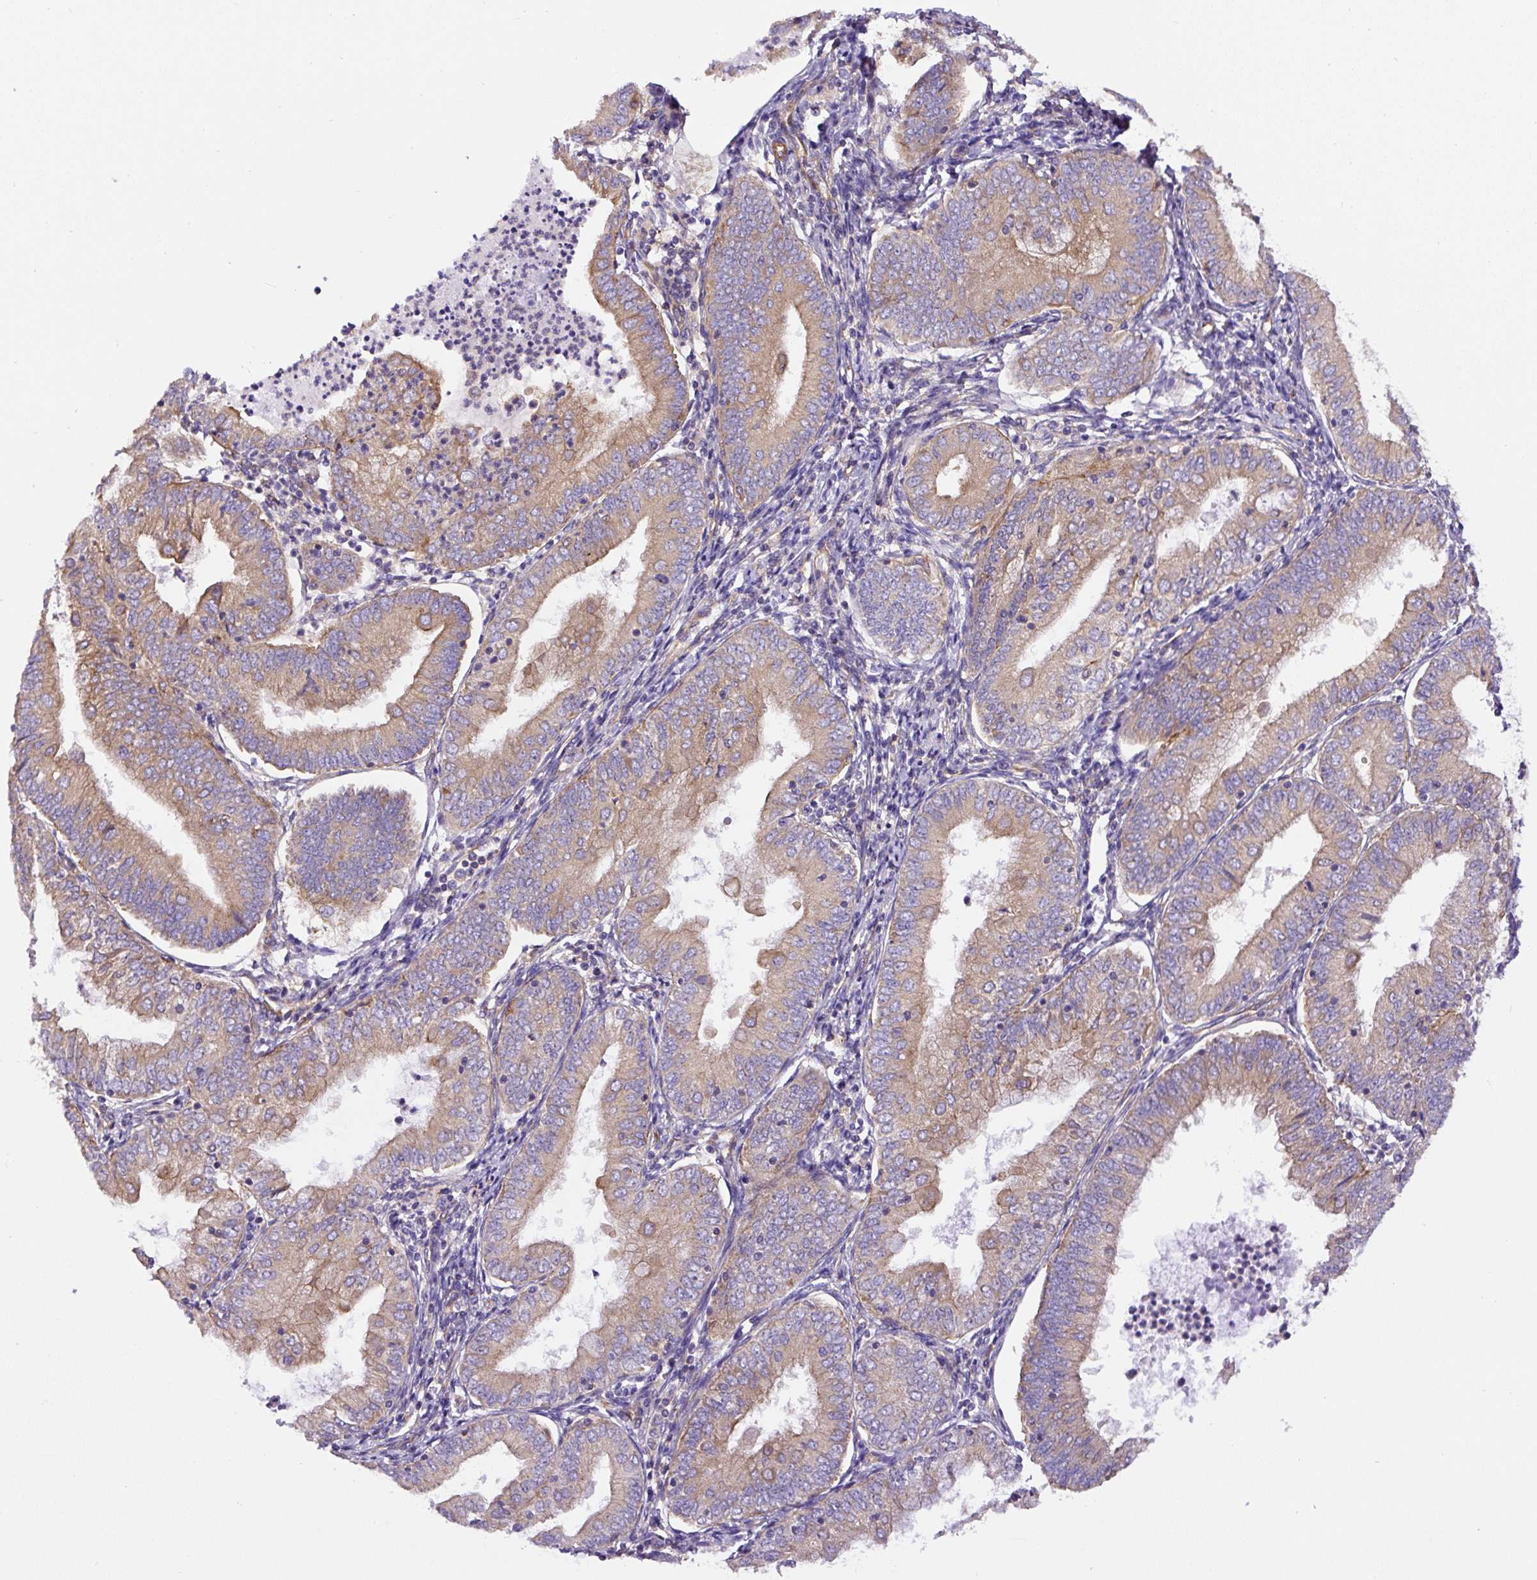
{"staining": {"intensity": "moderate", "quantity": ">75%", "location": "cytoplasmic/membranous"}, "tissue": "endometrial cancer", "cell_type": "Tumor cells", "image_type": "cancer", "snomed": [{"axis": "morphology", "description": "Adenocarcinoma, NOS"}, {"axis": "topography", "description": "Endometrium"}], "caption": "Endometrial adenocarcinoma was stained to show a protein in brown. There is medium levels of moderate cytoplasmic/membranous staining in approximately >75% of tumor cells.", "gene": "DCTN1", "patient": {"sex": "female", "age": 55}}